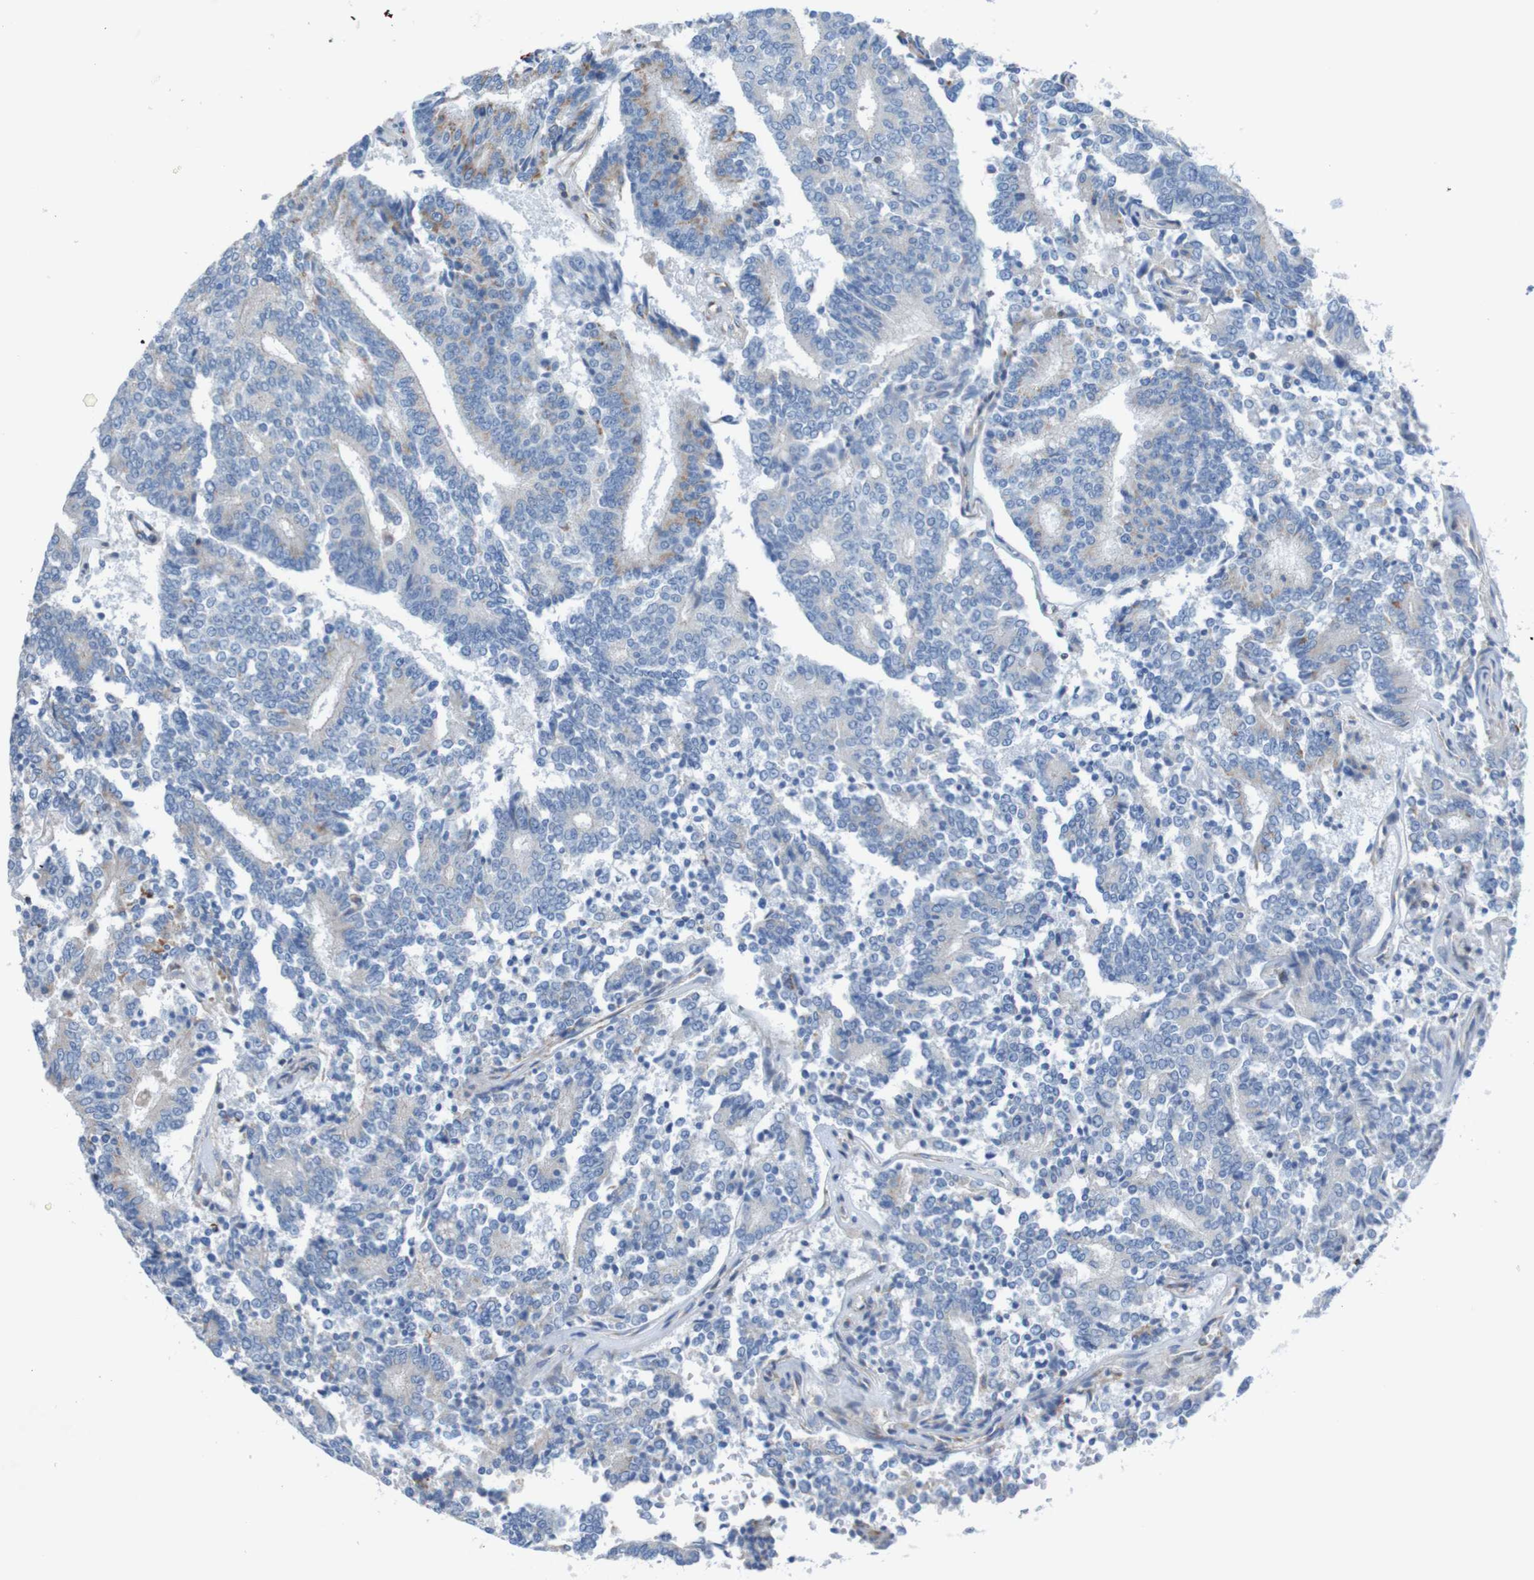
{"staining": {"intensity": "moderate", "quantity": "<25%", "location": "cytoplasmic/membranous"}, "tissue": "prostate cancer", "cell_type": "Tumor cells", "image_type": "cancer", "snomed": [{"axis": "morphology", "description": "Normal tissue, NOS"}, {"axis": "morphology", "description": "Adenocarcinoma, High grade"}, {"axis": "topography", "description": "Prostate"}, {"axis": "topography", "description": "Seminal veicle"}], "caption": "This is a photomicrograph of IHC staining of prostate cancer, which shows moderate positivity in the cytoplasmic/membranous of tumor cells.", "gene": "MINAR1", "patient": {"sex": "male", "age": 55}}